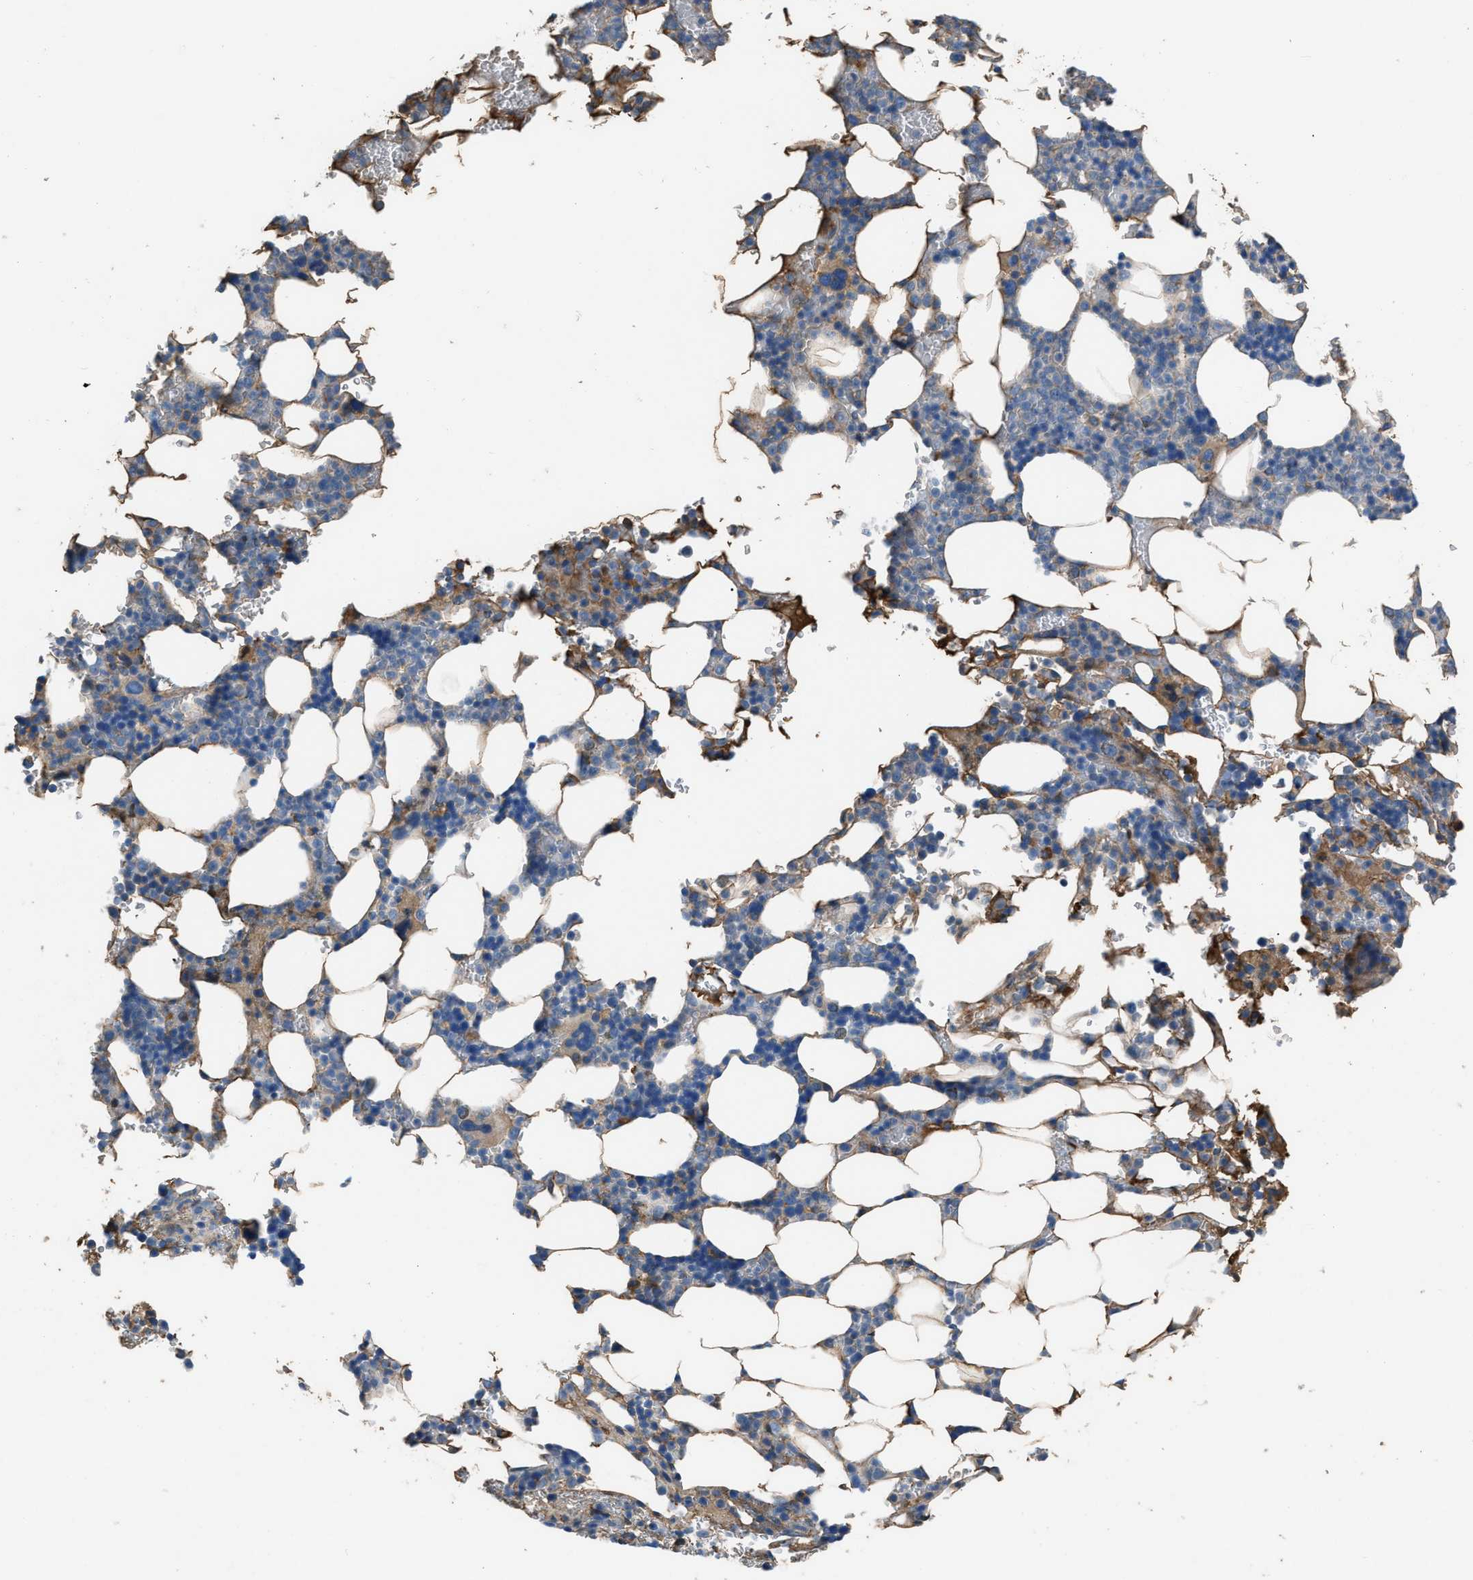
{"staining": {"intensity": "moderate", "quantity": "<25%", "location": "cytoplasmic/membranous"}, "tissue": "bone marrow", "cell_type": "Hematopoietic cells", "image_type": "normal", "snomed": [{"axis": "morphology", "description": "Normal tissue, NOS"}, {"axis": "topography", "description": "Bone marrow"}], "caption": "This image demonstrates unremarkable bone marrow stained with IHC to label a protein in brown. The cytoplasmic/membranous of hematopoietic cells show moderate positivity for the protein. Nuclei are counter-stained blue.", "gene": "STC1", "patient": {"sex": "female", "age": 81}}